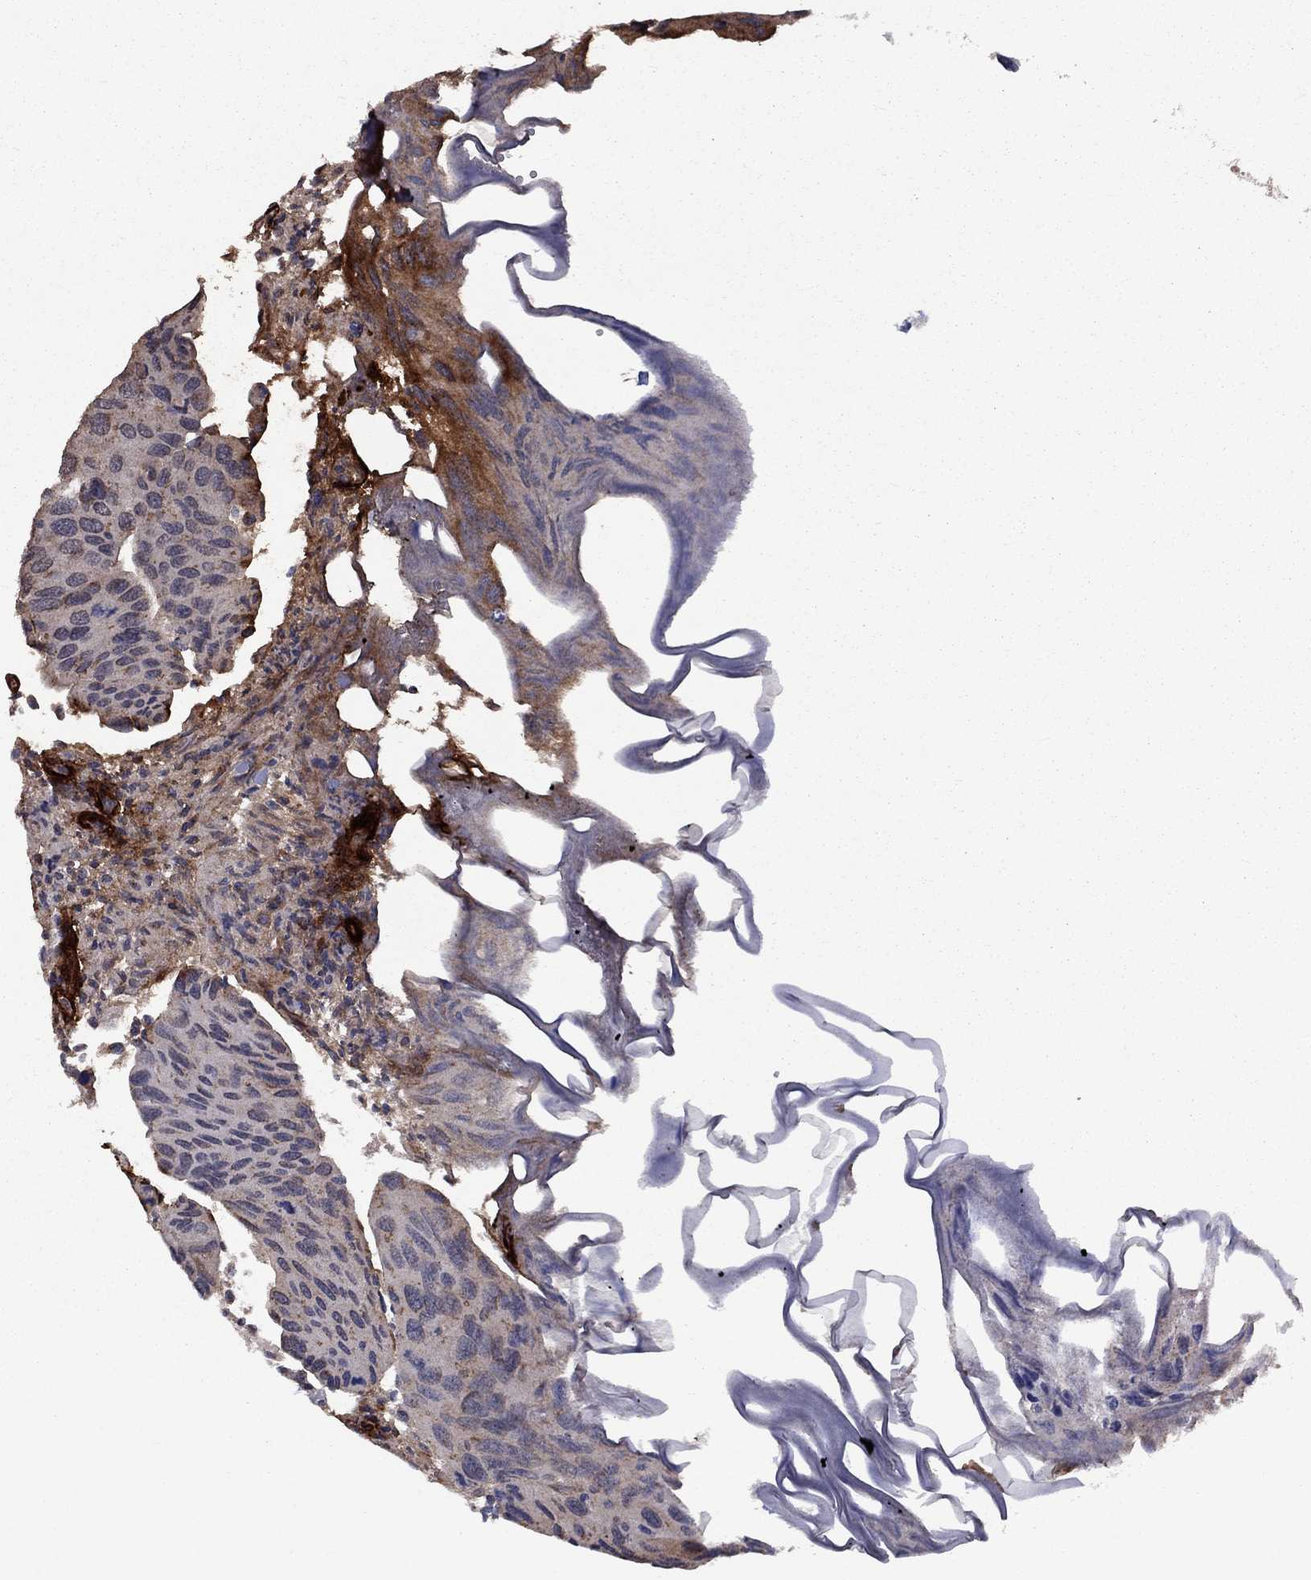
{"staining": {"intensity": "moderate", "quantity": "<25%", "location": "cytoplasmic/membranous"}, "tissue": "urothelial cancer", "cell_type": "Tumor cells", "image_type": "cancer", "snomed": [{"axis": "morphology", "description": "Urothelial carcinoma, High grade"}, {"axis": "topography", "description": "Urinary bladder"}], "caption": "Protein analysis of urothelial cancer tissue demonstrates moderate cytoplasmic/membranous positivity in approximately <25% of tumor cells.", "gene": "COL18A1", "patient": {"sex": "male", "age": 79}}